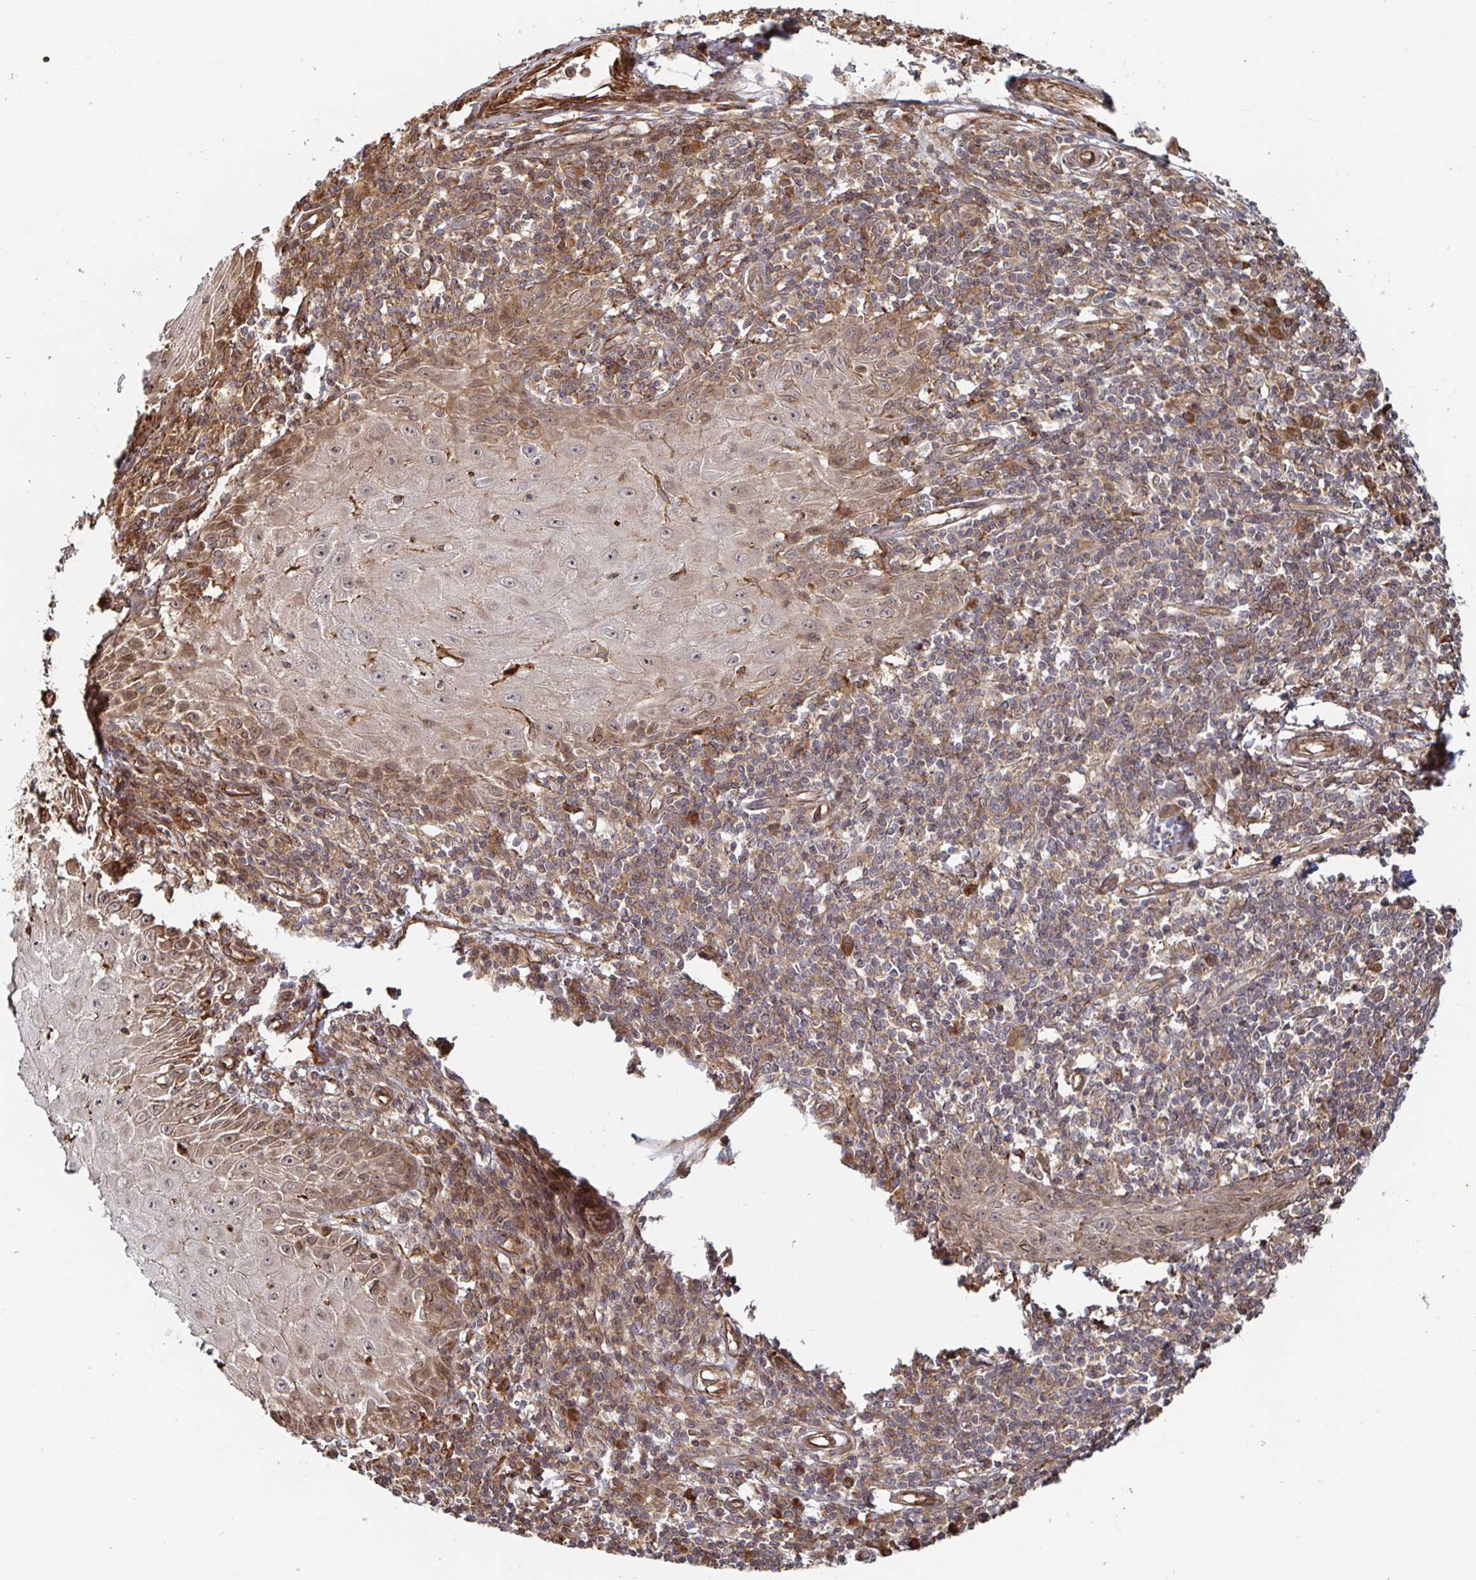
{"staining": {"intensity": "moderate", "quantity": "25%-75%", "location": "cytoplasmic/membranous"}, "tissue": "skin cancer", "cell_type": "Tumor cells", "image_type": "cancer", "snomed": [{"axis": "morphology", "description": "Squamous cell carcinoma, NOS"}, {"axis": "topography", "description": "Skin"}], "caption": "The photomicrograph reveals immunohistochemical staining of skin squamous cell carcinoma. There is moderate cytoplasmic/membranous expression is present in approximately 25%-75% of tumor cells.", "gene": "STRAP", "patient": {"sex": "female", "age": 73}}